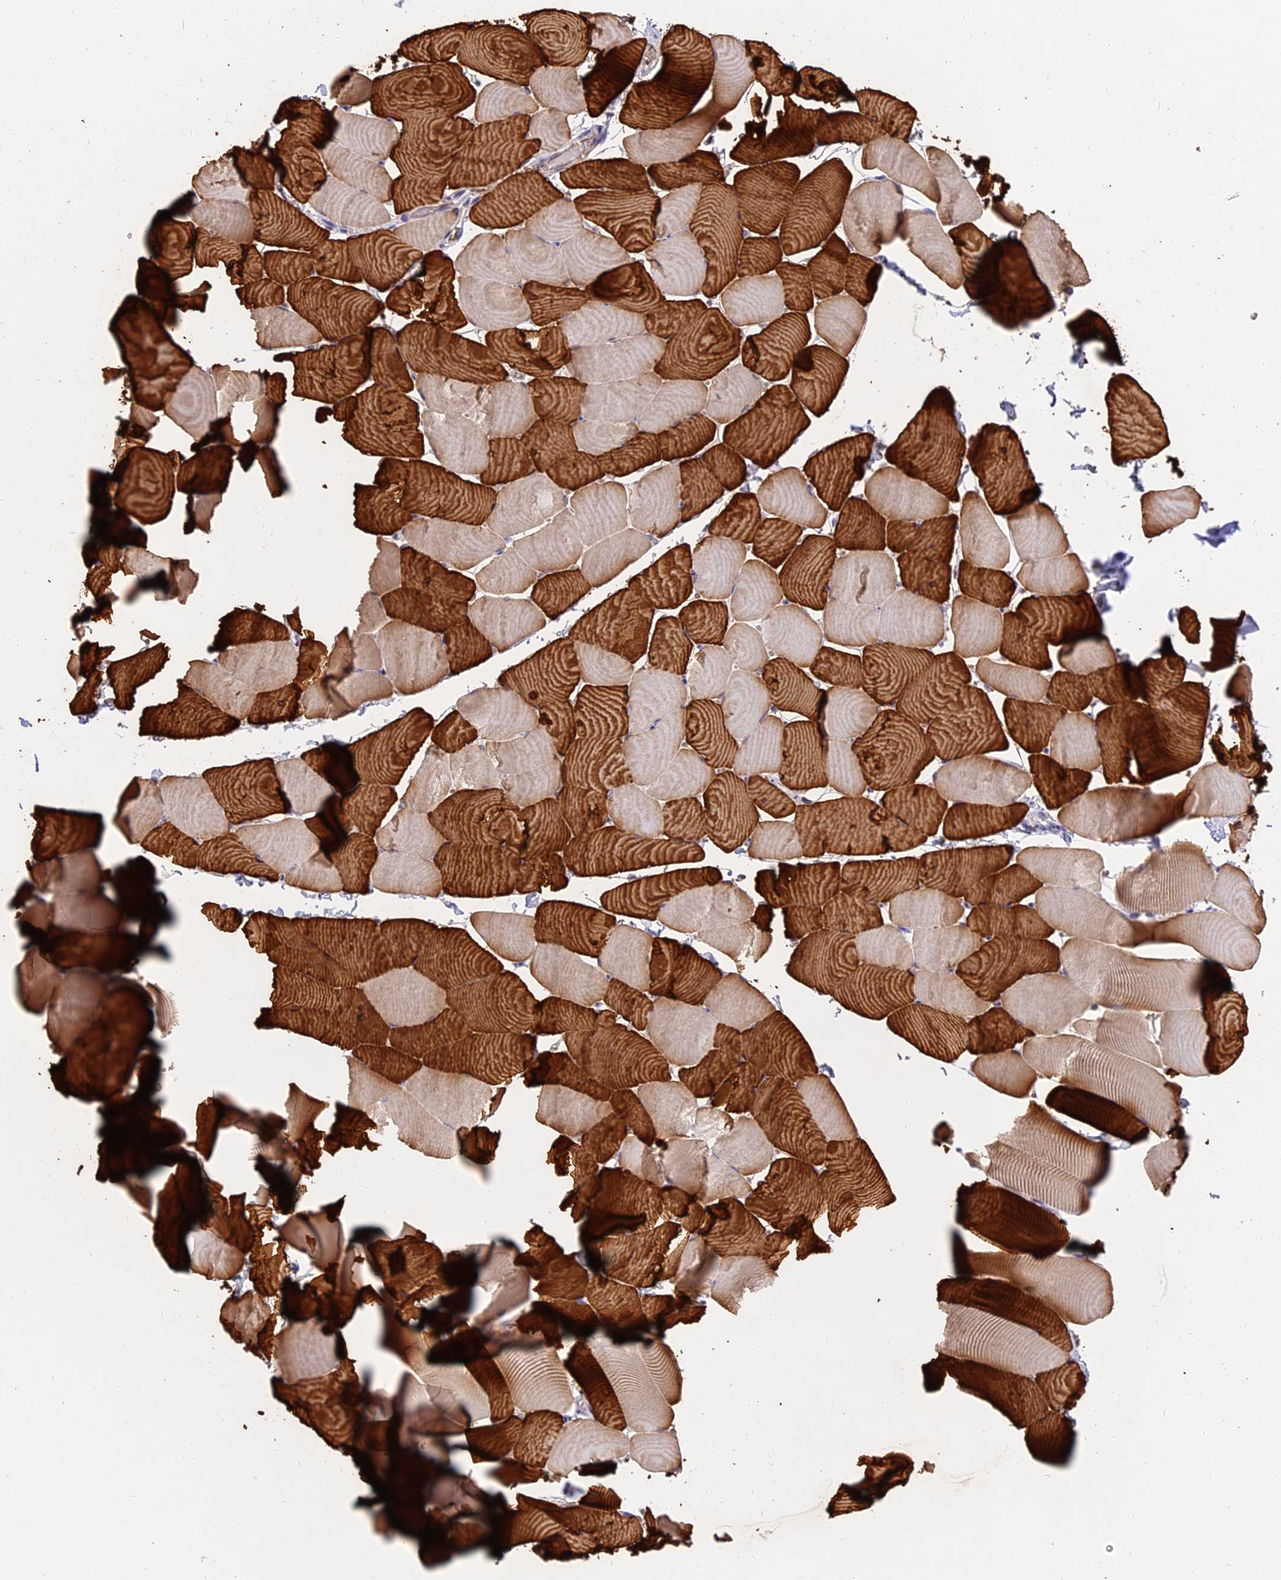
{"staining": {"intensity": "strong", "quantity": "25%-75%", "location": "cytoplasmic/membranous"}, "tissue": "skeletal muscle", "cell_type": "Myocytes", "image_type": "normal", "snomed": [{"axis": "morphology", "description": "Normal tissue, NOS"}, {"axis": "topography", "description": "Skeletal muscle"}], "caption": "Skeletal muscle stained with a brown dye reveals strong cytoplasmic/membranous positive expression in approximately 25%-75% of myocytes.", "gene": "TNNC2", "patient": {"sex": "male", "age": 25}}